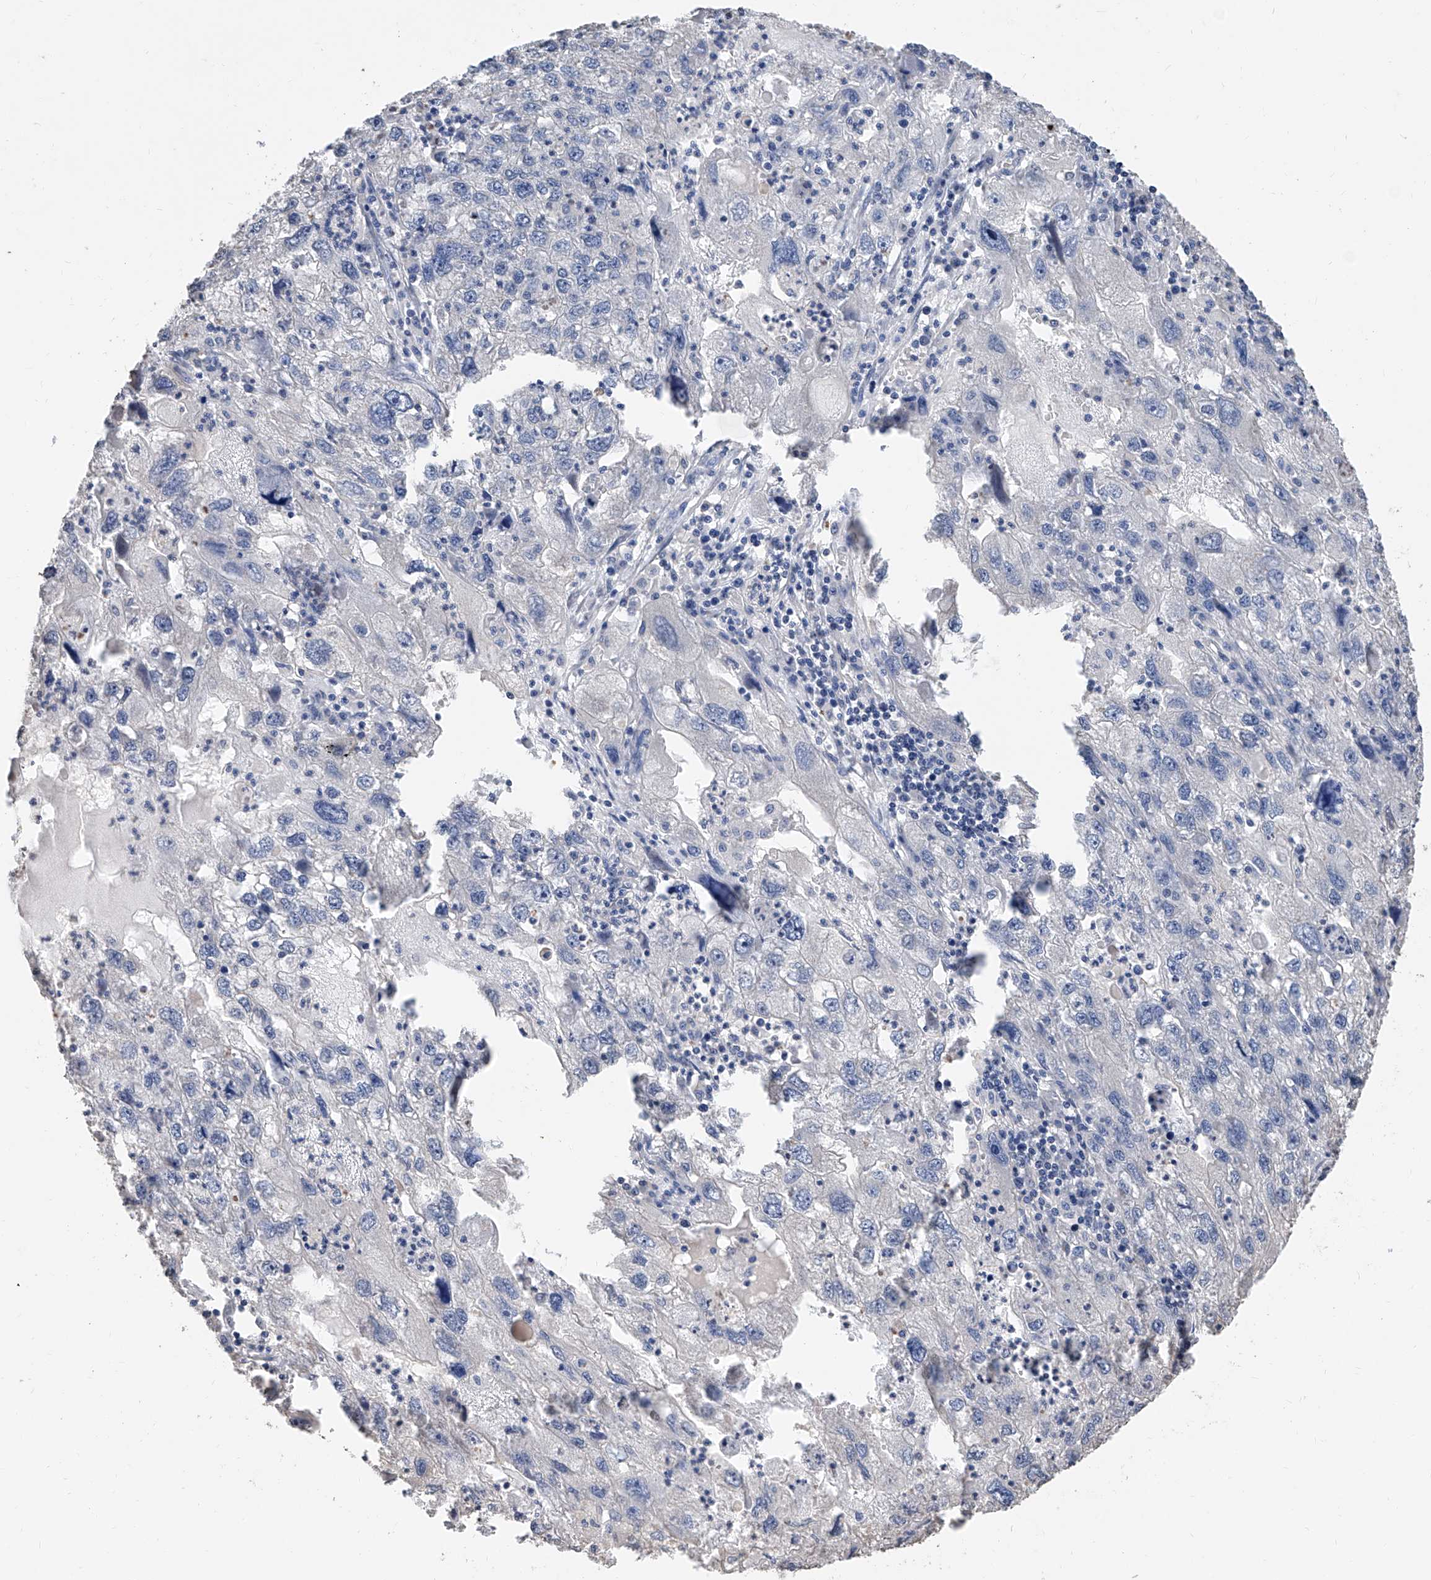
{"staining": {"intensity": "negative", "quantity": "none", "location": "none"}, "tissue": "endometrial cancer", "cell_type": "Tumor cells", "image_type": "cancer", "snomed": [{"axis": "morphology", "description": "Adenocarcinoma, NOS"}, {"axis": "topography", "description": "Endometrium"}], "caption": "This is an IHC photomicrograph of adenocarcinoma (endometrial). There is no staining in tumor cells.", "gene": "RP9", "patient": {"sex": "female", "age": 49}}